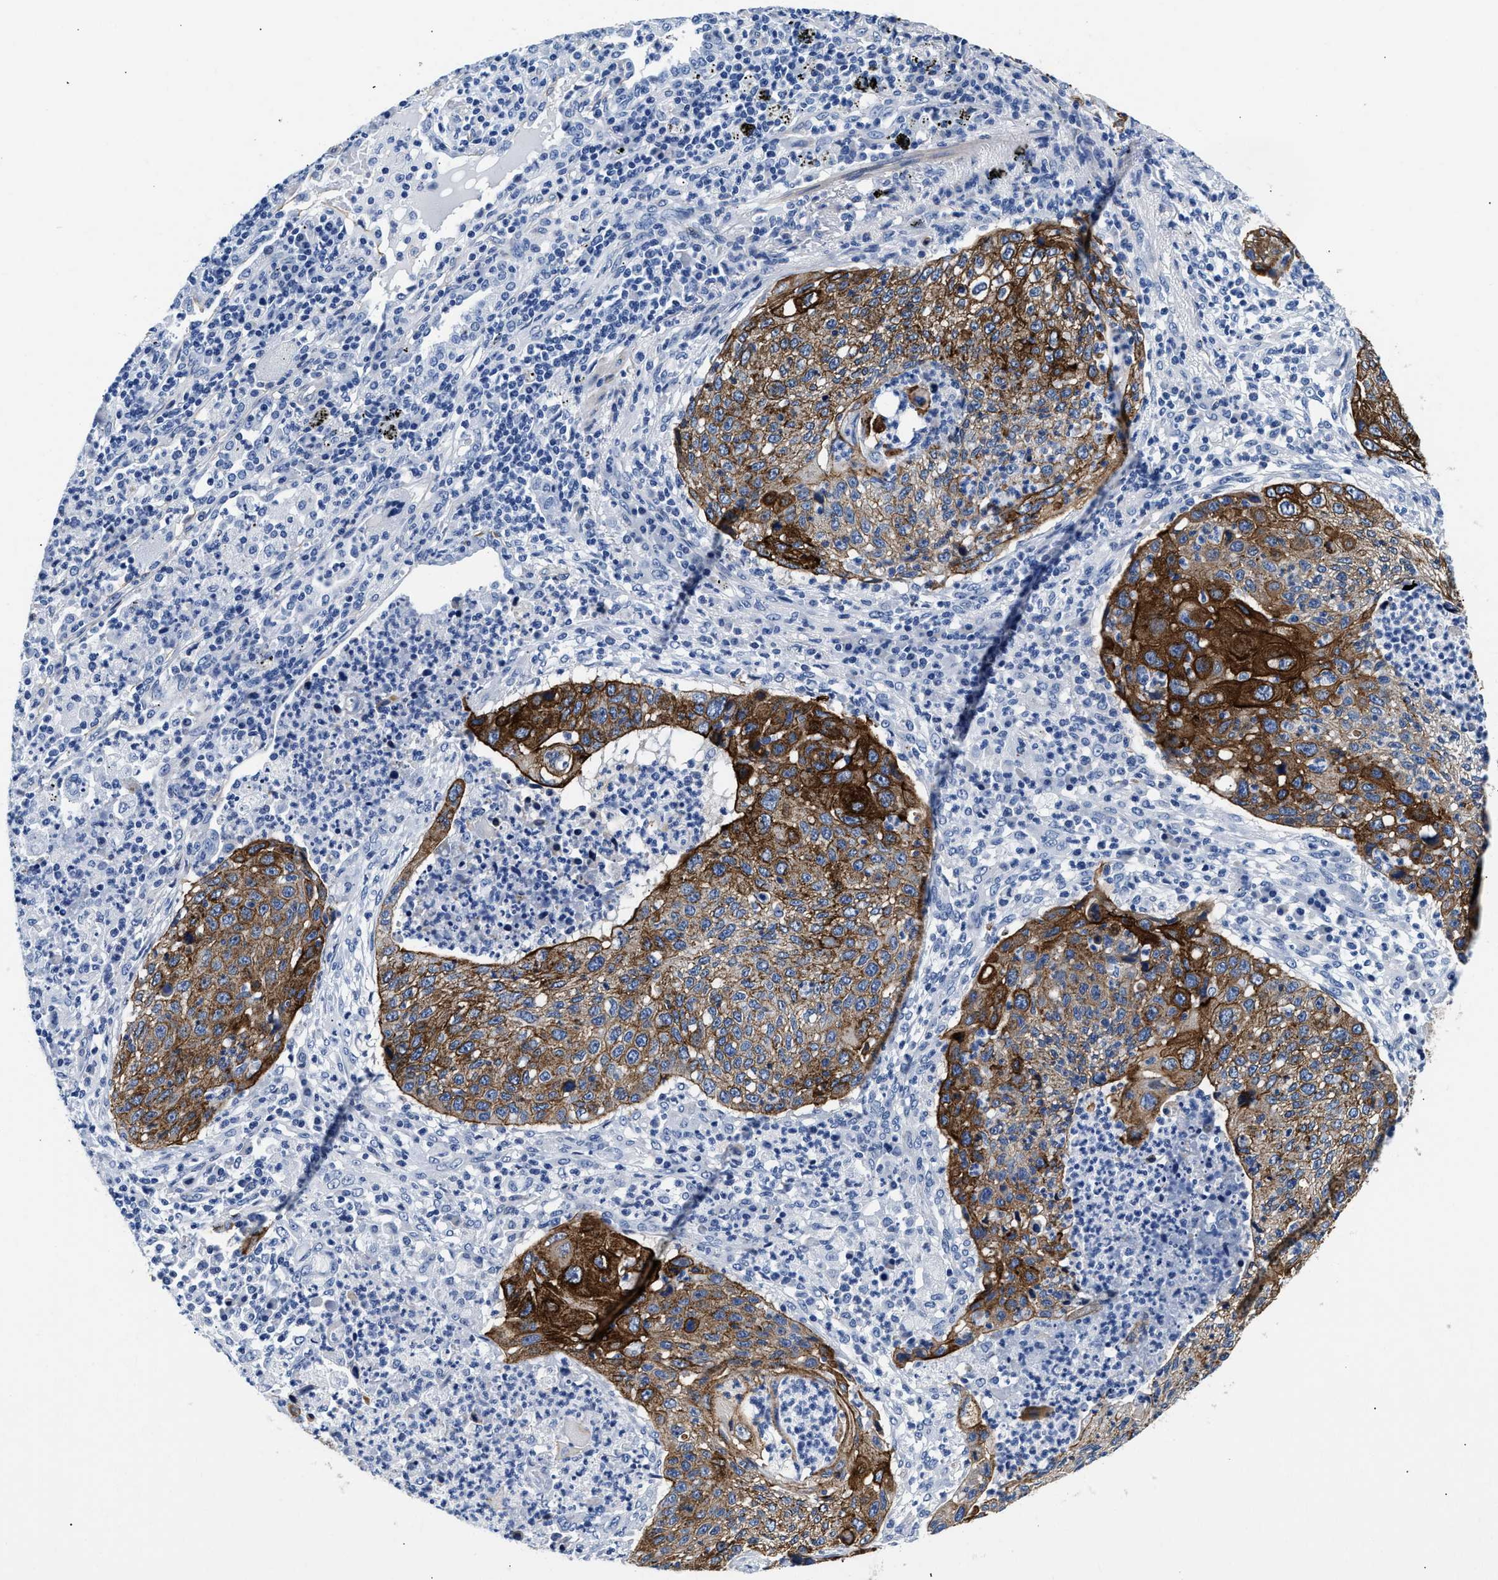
{"staining": {"intensity": "moderate", "quantity": ">75%", "location": "cytoplasmic/membranous"}, "tissue": "lung cancer", "cell_type": "Tumor cells", "image_type": "cancer", "snomed": [{"axis": "morphology", "description": "Squamous cell carcinoma, NOS"}, {"axis": "topography", "description": "Lung"}], "caption": "Tumor cells exhibit medium levels of moderate cytoplasmic/membranous expression in about >75% of cells in human lung cancer (squamous cell carcinoma). The staining is performed using DAB brown chromogen to label protein expression. The nuclei are counter-stained blue using hematoxylin.", "gene": "TRIM29", "patient": {"sex": "female", "age": 63}}